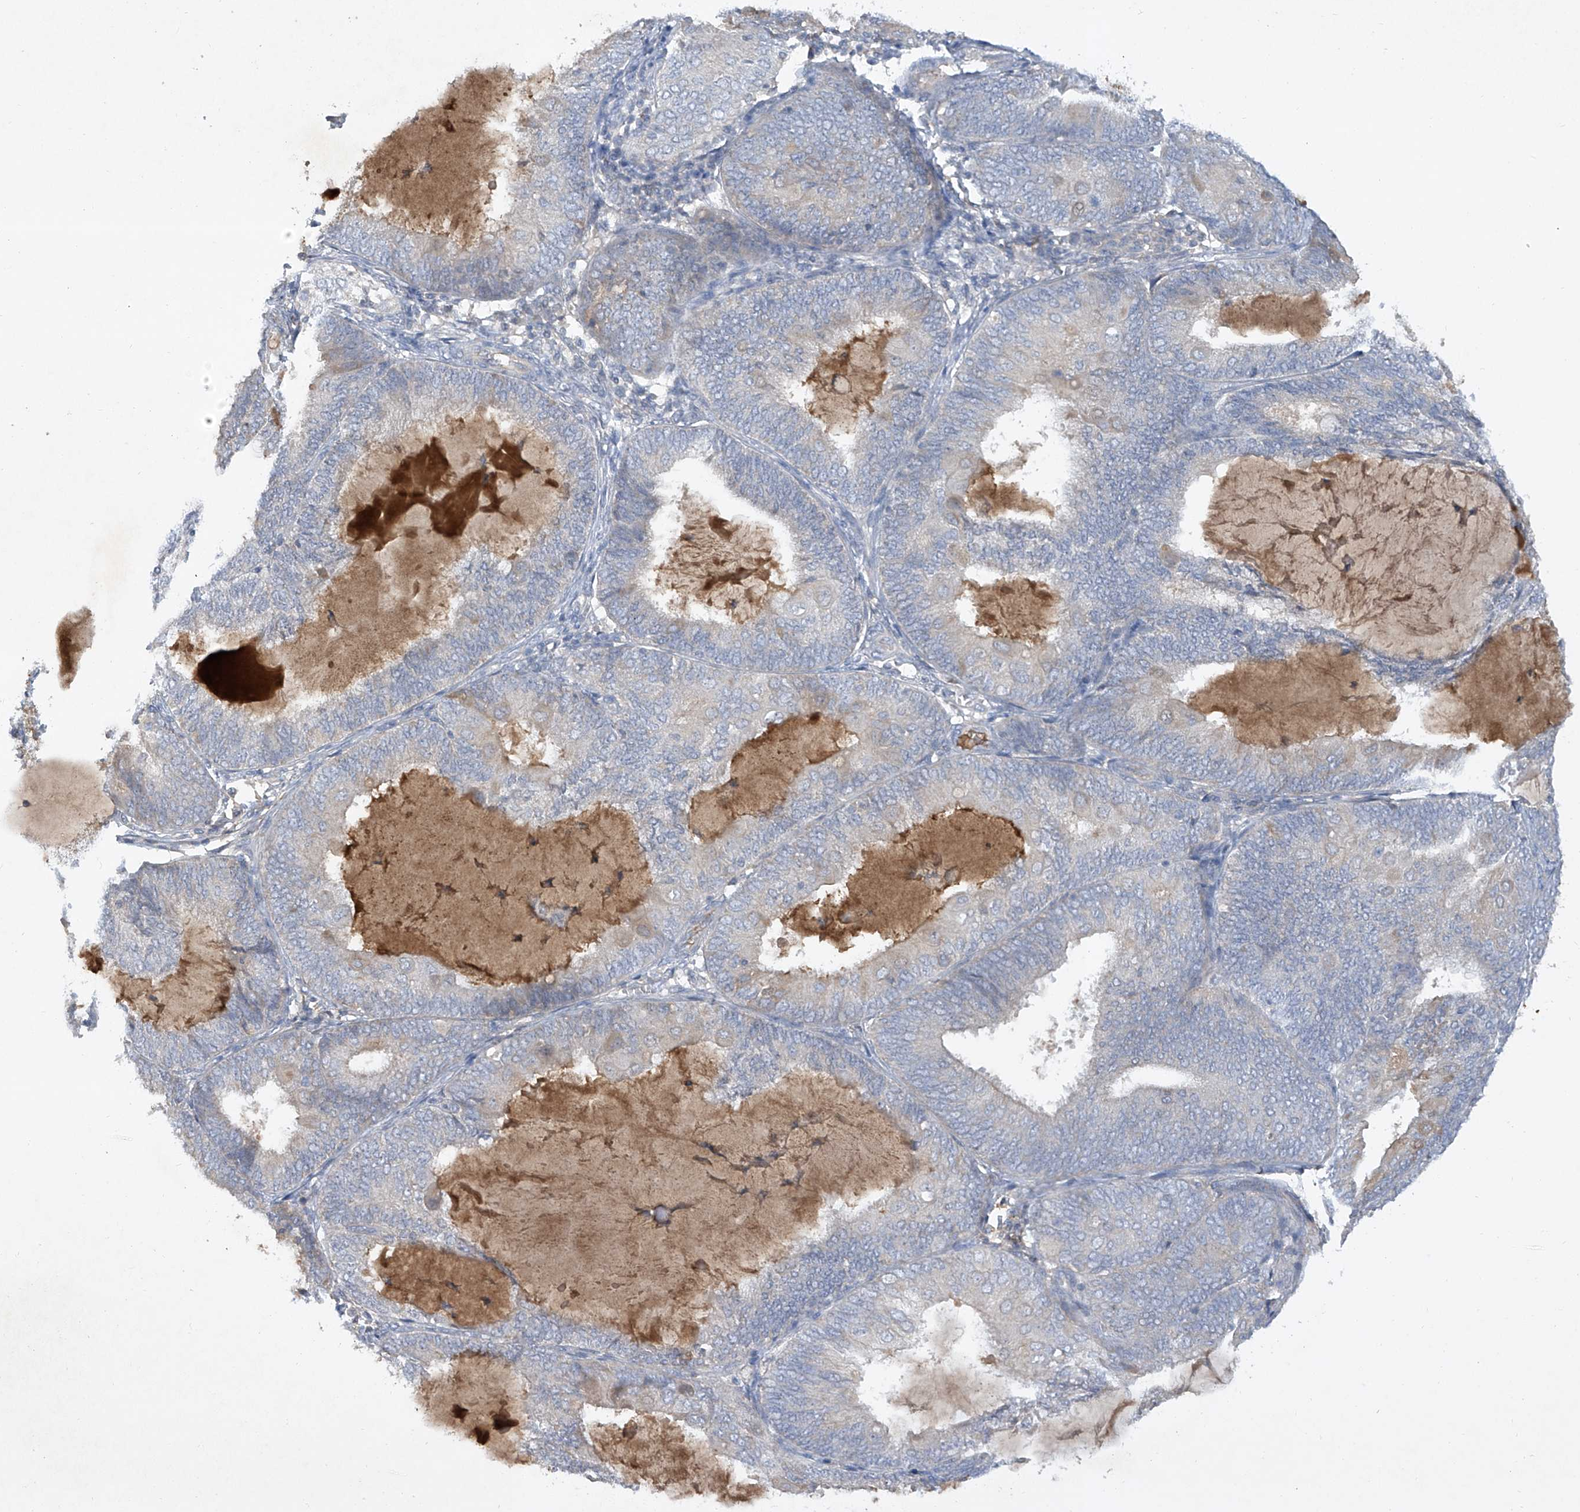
{"staining": {"intensity": "negative", "quantity": "none", "location": "none"}, "tissue": "endometrial cancer", "cell_type": "Tumor cells", "image_type": "cancer", "snomed": [{"axis": "morphology", "description": "Adenocarcinoma, NOS"}, {"axis": "topography", "description": "Endometrium"}], "caption": "This is a image of IHC staining of adenocarcinoma (endometrial), which shows no staining in tumor cells.", "gene": "HAS3", "patient": {"sex": "female", "age": 81}}